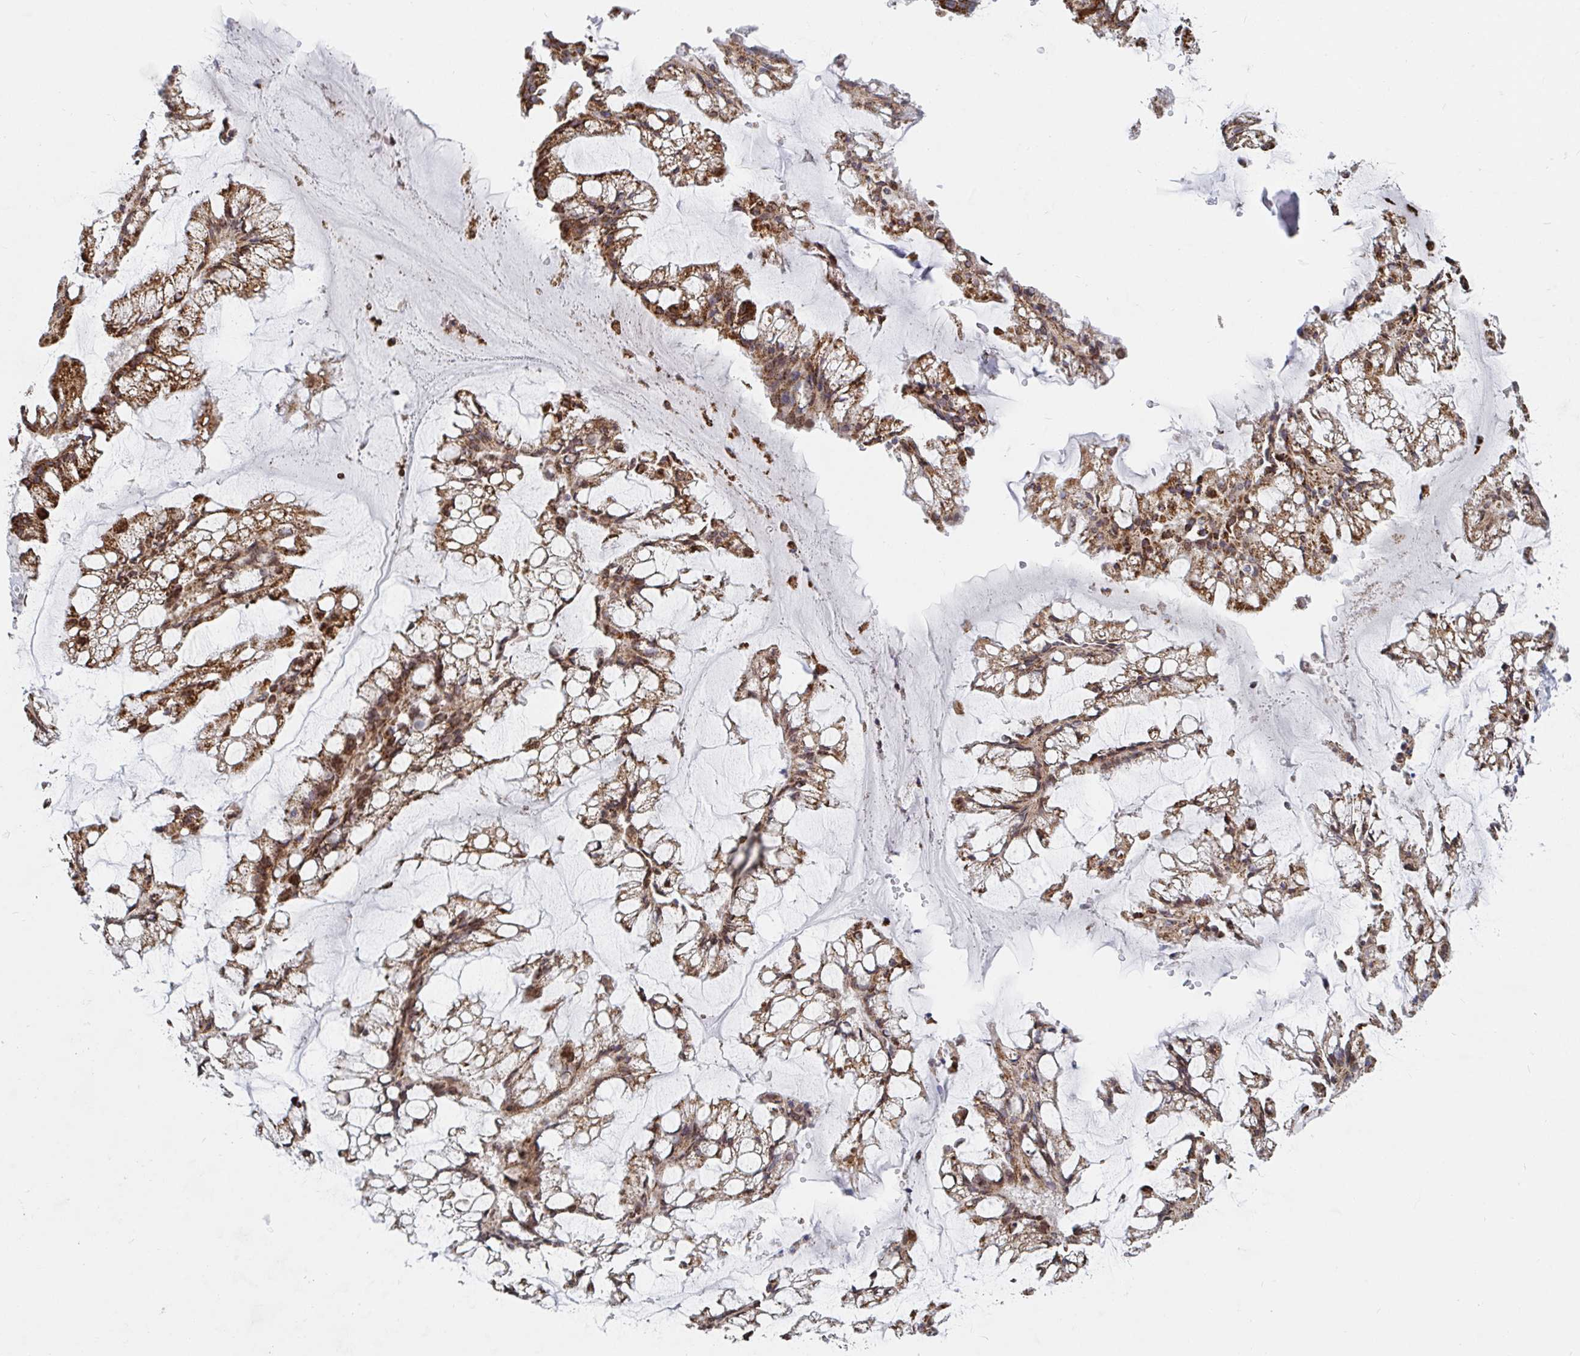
{"staining": {"intensity": "moderate", "quantity": ">75%", "location": "cytoplasmic/membranous"}, "tissue": "ovarian cancer", "cell_type": "Tumor cells", "image_type": "cancer", "snomed": [{"axis": "morphology", "description": "Cystadenocarcinoma, mucinous, NOS"}, {"axis": "topography", "description": "Ovary"}], "caption": "This is a photomicrograph of immunohistochemistry (IHC) staining of mucinous cystadenocarcinoma (ovarian), which shows moderate staining in the cytoplasmic/membranous of tumor cells.", "gene": "STARD8", "patient": {"sex": "female", "age": 73}}